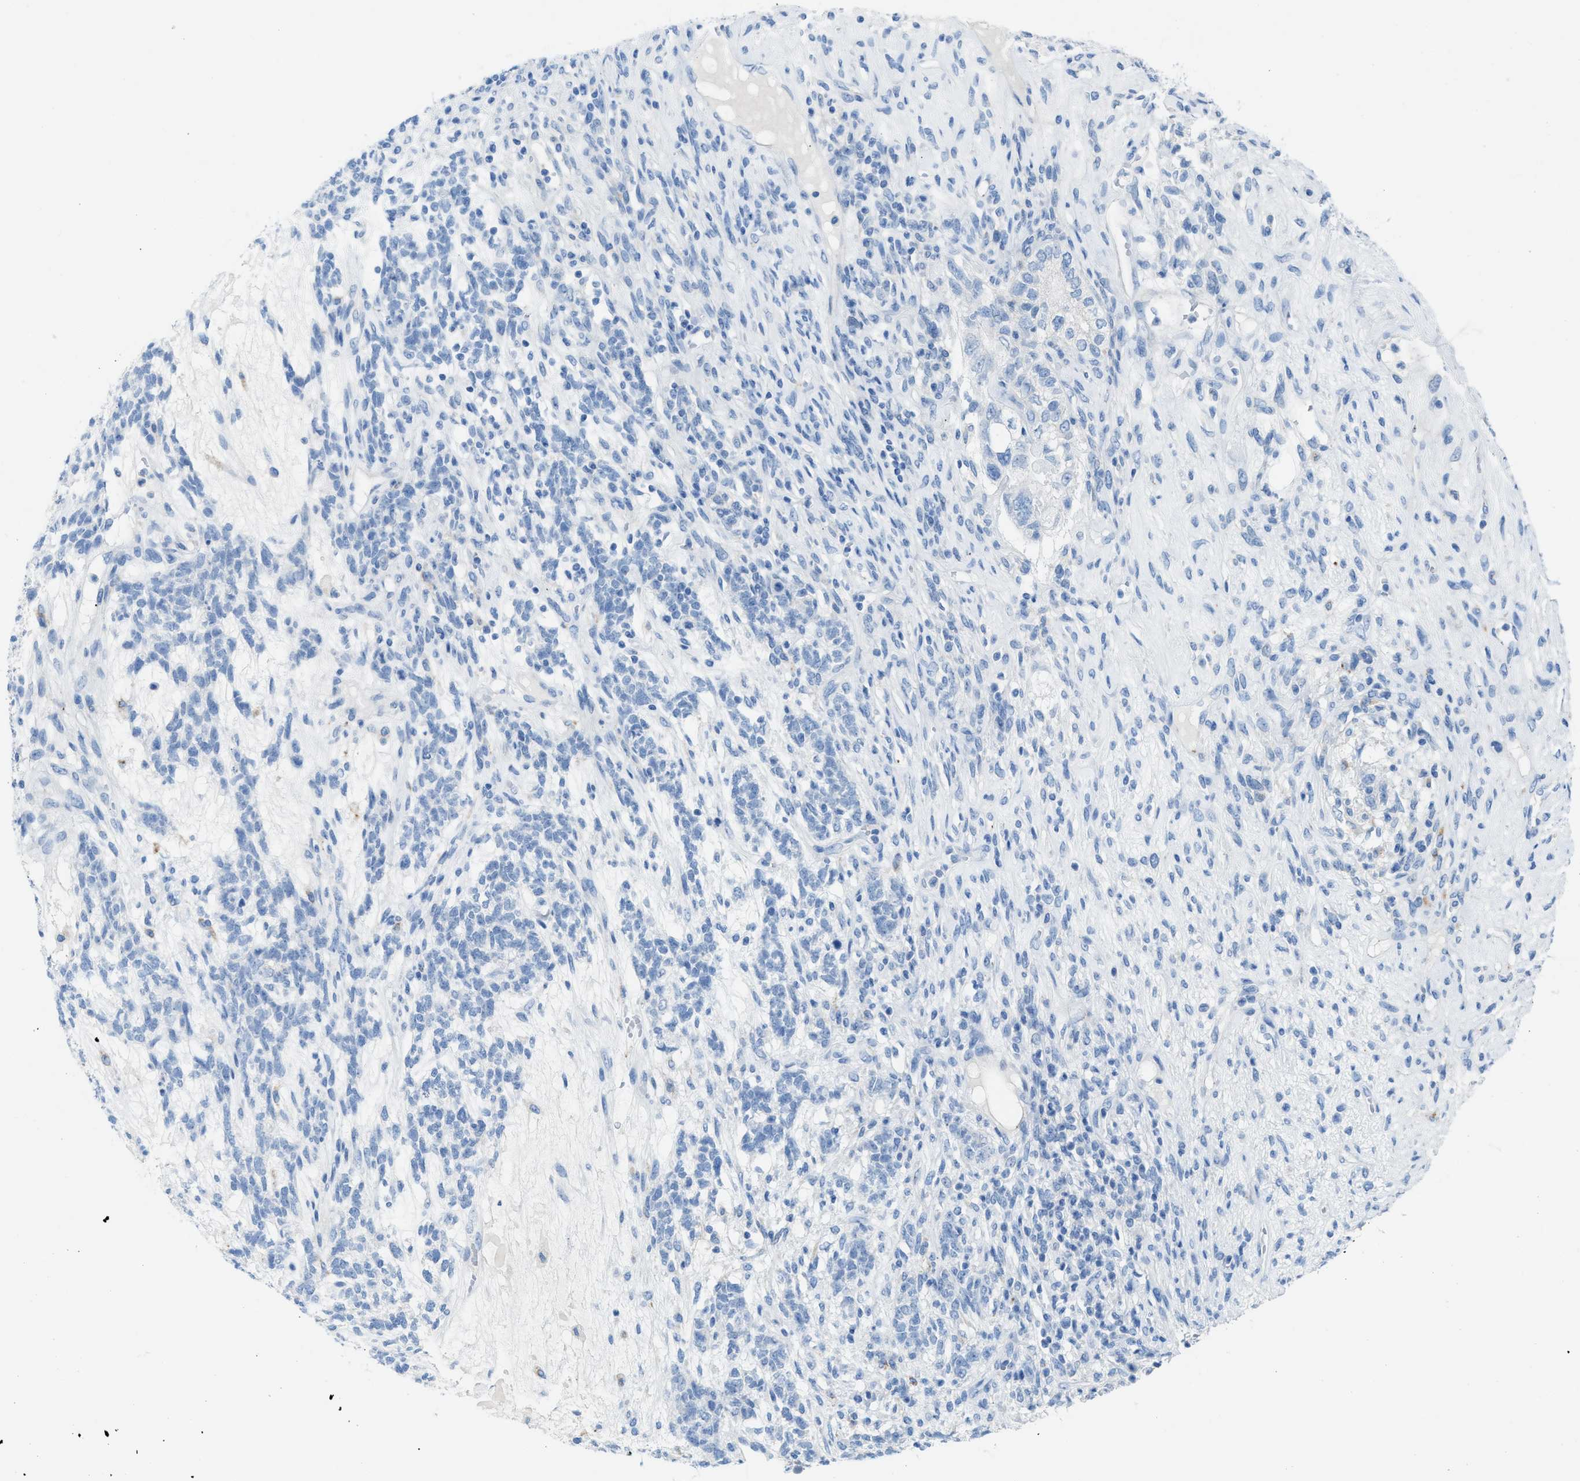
{"staining": {"intensity": "negative", "quantity": "none", "location": "none"}, "tissue": "testis cancer", "cell_type": "Tumor cells", "image_type": "cancer", "snomed": [{"axis": "morphology", "description": "Seminoma, NOS"}, {"axis": "topography", "description": "Testis"}], "caption": "Tumor cells show no significant protein positivity in seminoma (testis). (Brightfield microscopy of DAB IHC at high magnification).", "gene": "ASPA", "patient": {"sex": "male", "age": 28}}